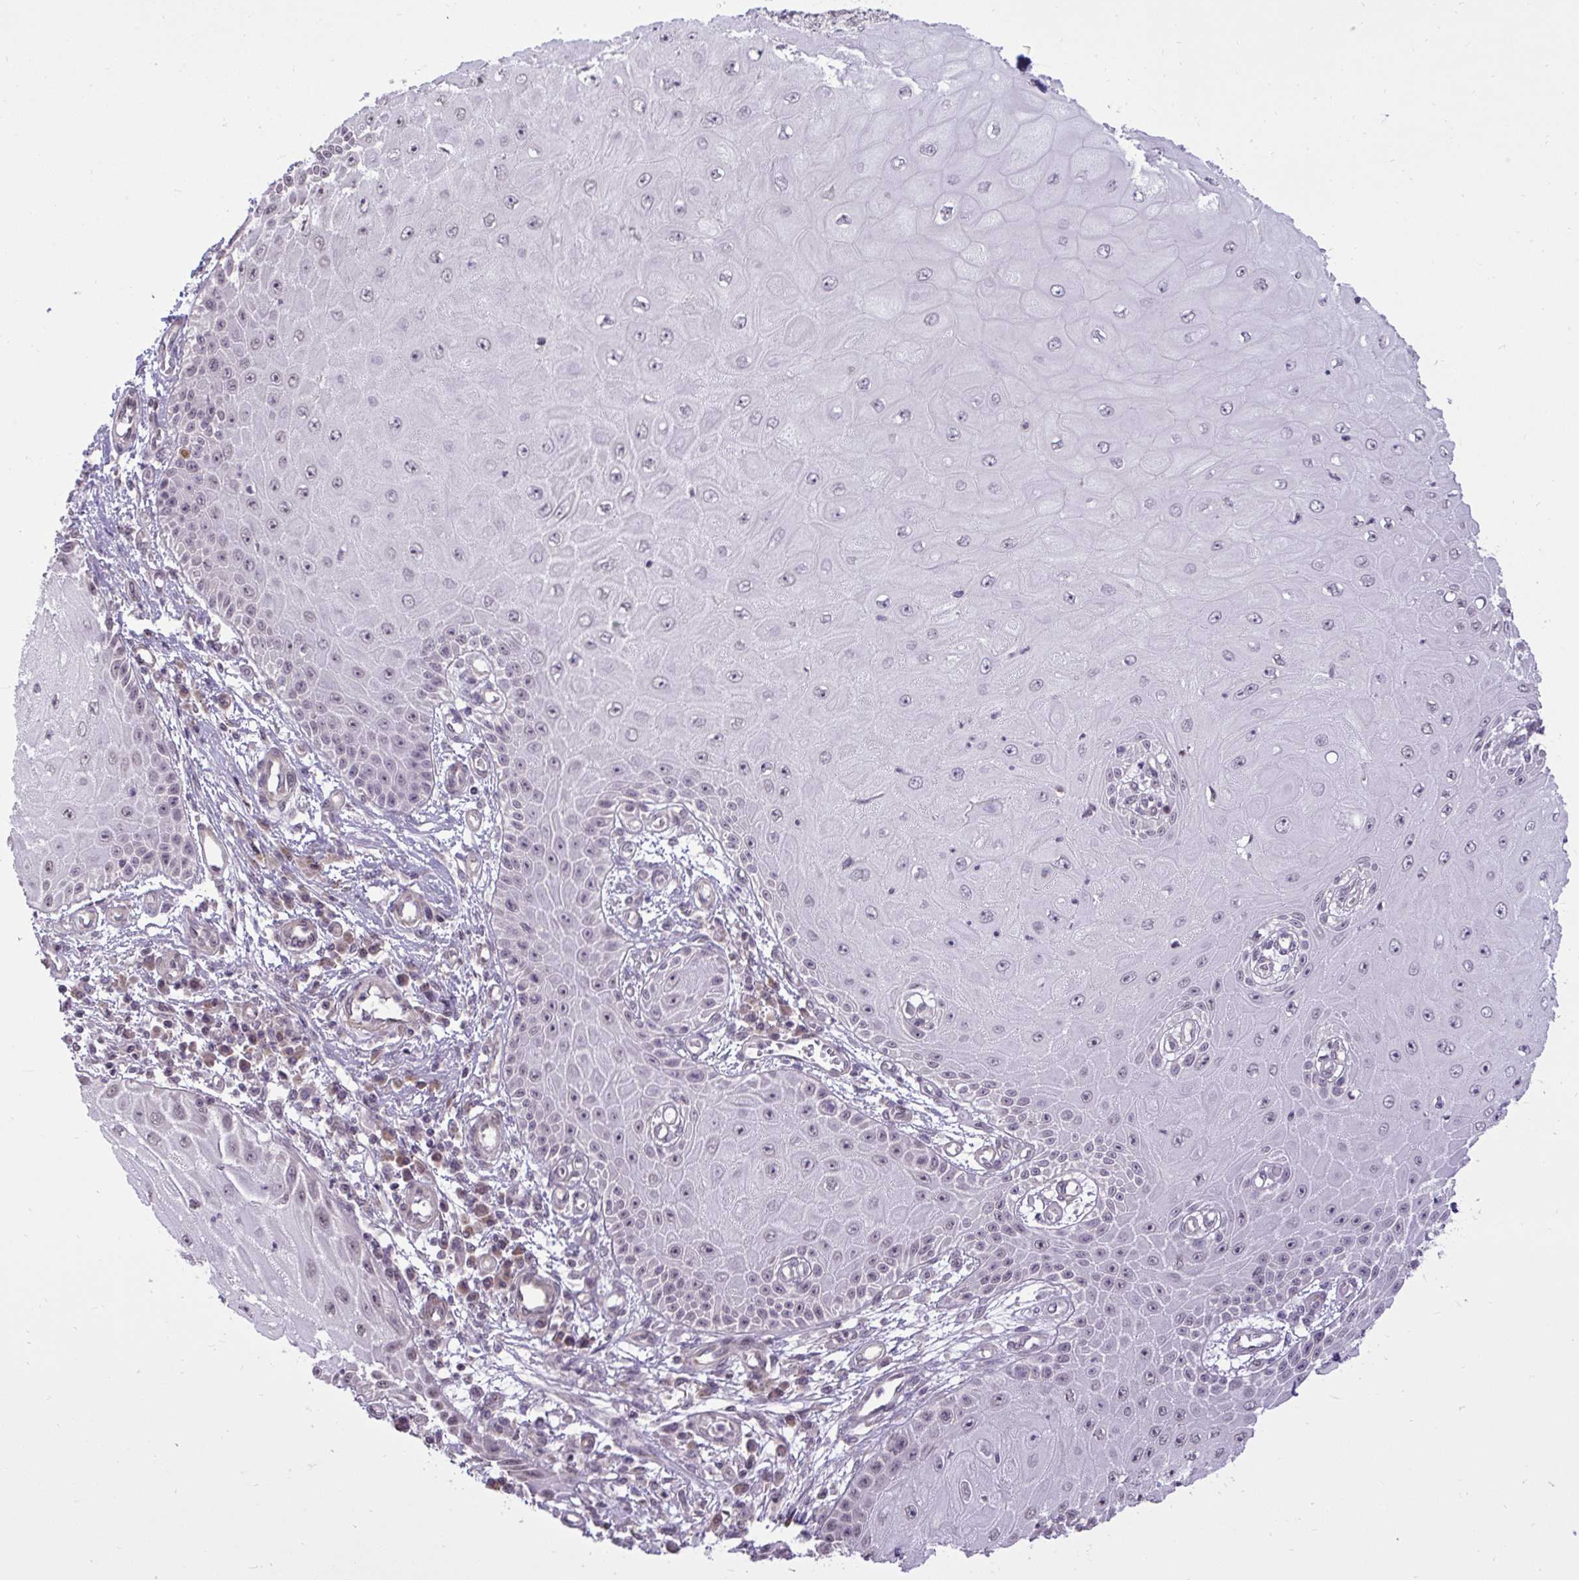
{"staining": {"intensity": "negative", "quantity": "none", "location": "none"}, "tissue": "skin cancer", "cell_type": "Tumor cells", "image_type": "cancer", "snomed": [{"axis": "morphology", "description": "Squamous cell carcinoma, NOS"}, {"axis": "topography", "description": "Skin"}, {"axis": "topography", "description": "Vulva"}], "caption": "A photomicrograph of skin squamous cell carcinoma stained for a protein reveals no brown staining in tumor cells.", "gene": "CYP20A1", "patient": {"sex": "female", "age": 44}}